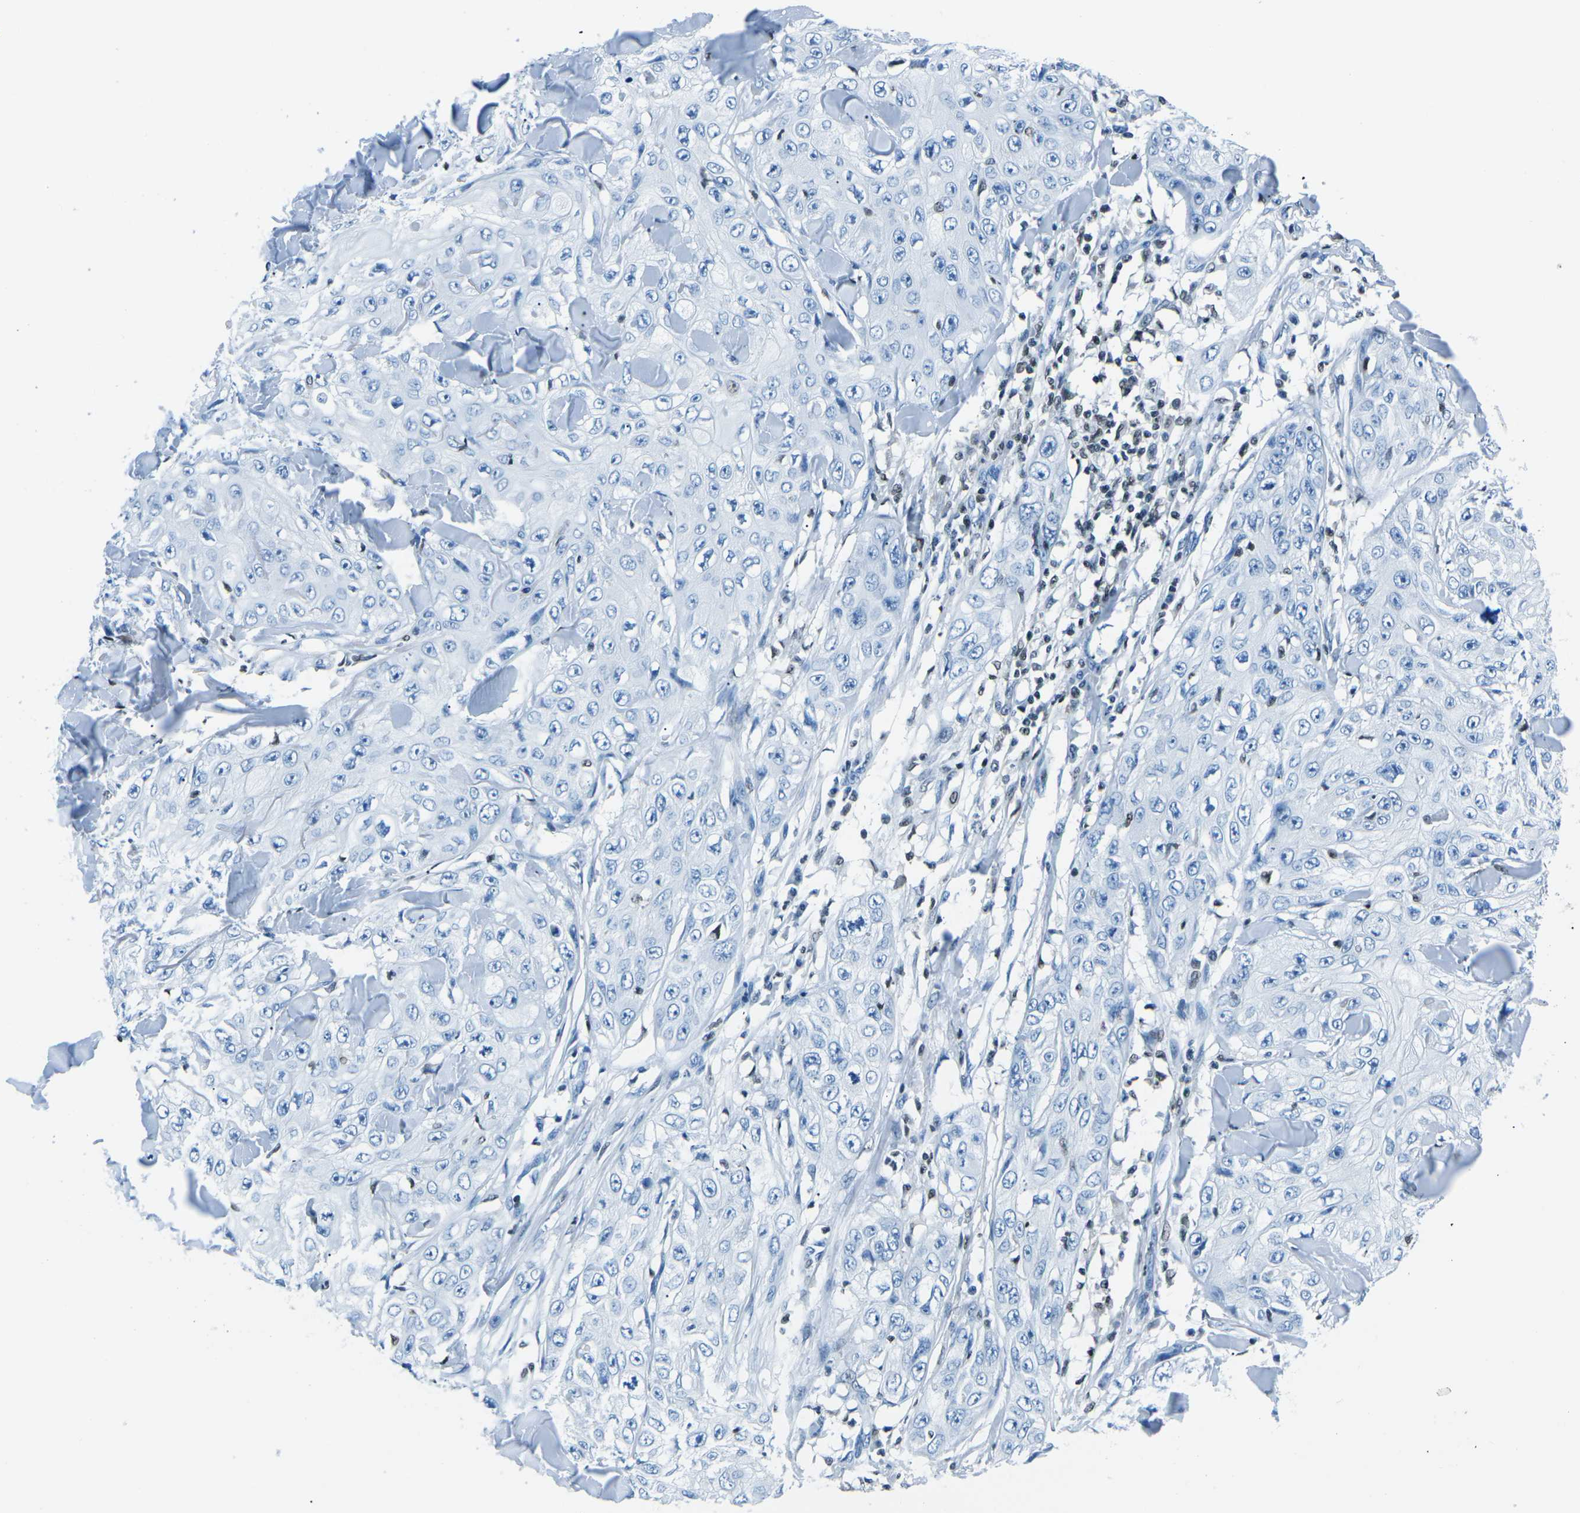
{"staining": {"intensity": "negative", "quantity": "none", "location": "none"}, "tissue": "skin cancer", "cell_type": "Tumor cells", "image_type": "cancer", "snomed": [{"axis": "morphology", "description": "Squamous cell carcinoma, NOS"}, {"axis": "topography", "description": "Skin"}], "caption": "Immunohistochemical staining of human skin cancer demonstrates no significant expression in tumor cells. Brightfield microscopy of immunohistochemistry (IHC) stained with DAB (brown) and hematoxylin (blue), captured at high magnification.", "gene": "CELF2", "patient": {"sex": "male", "age": 86}}